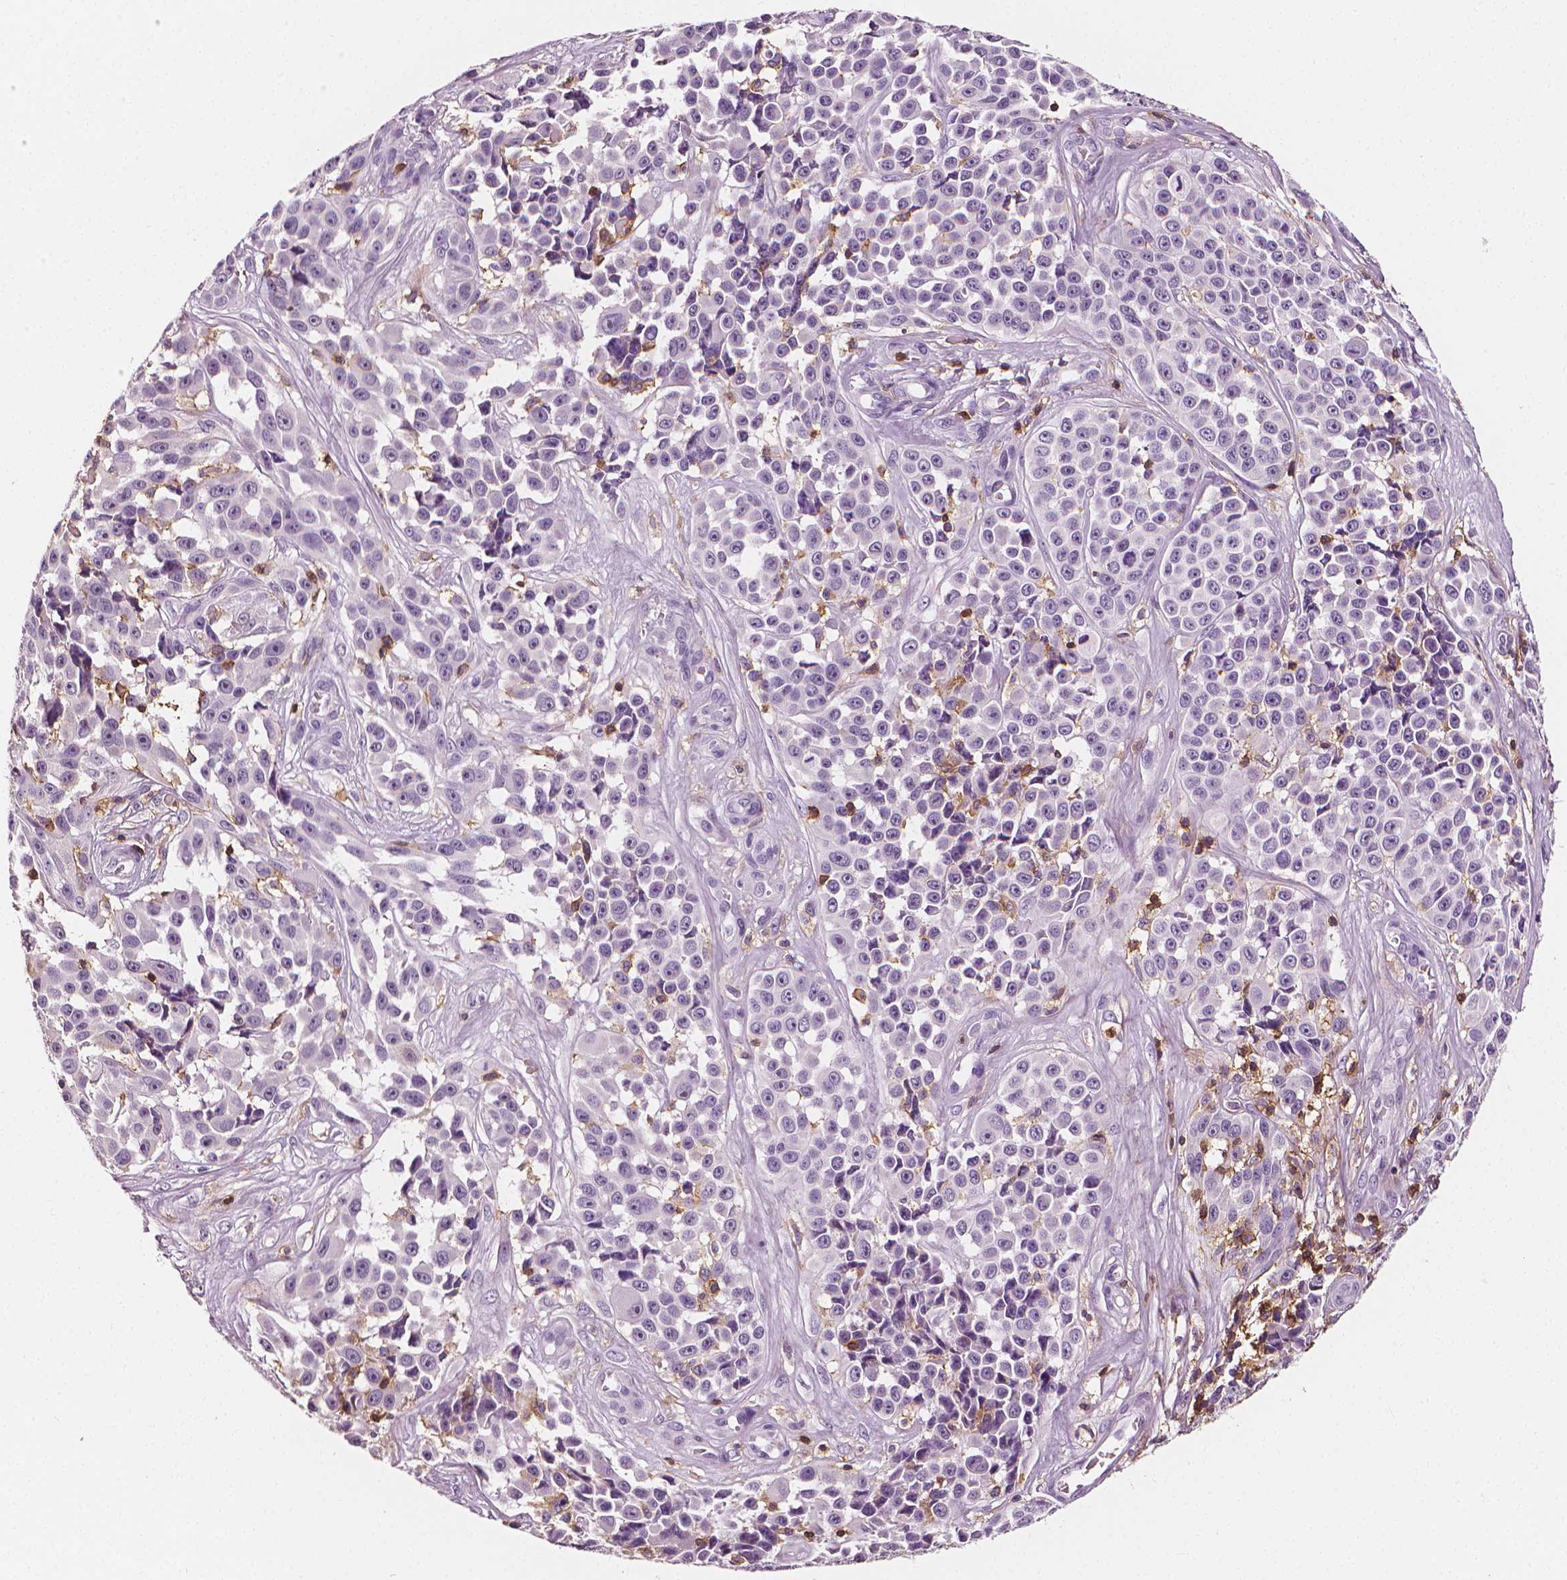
{"staining": {"intensity": "negative", "quantity": "none", "location": "none"}, "tissue": "melanoma", "cell_type": "Tumor cells", "image_type": "cancer", "snomed": [{"axis": "morphology", "description": "Malignant melanoma, NOS"}, {"axis": "topography", "description": "Skin"}], "caption": "Immunohistochemical staining of human melanoma displays no significant expression in tumor cells.", "gene": "PTPRC", "patient": {"sex": "female", "age": 88}}